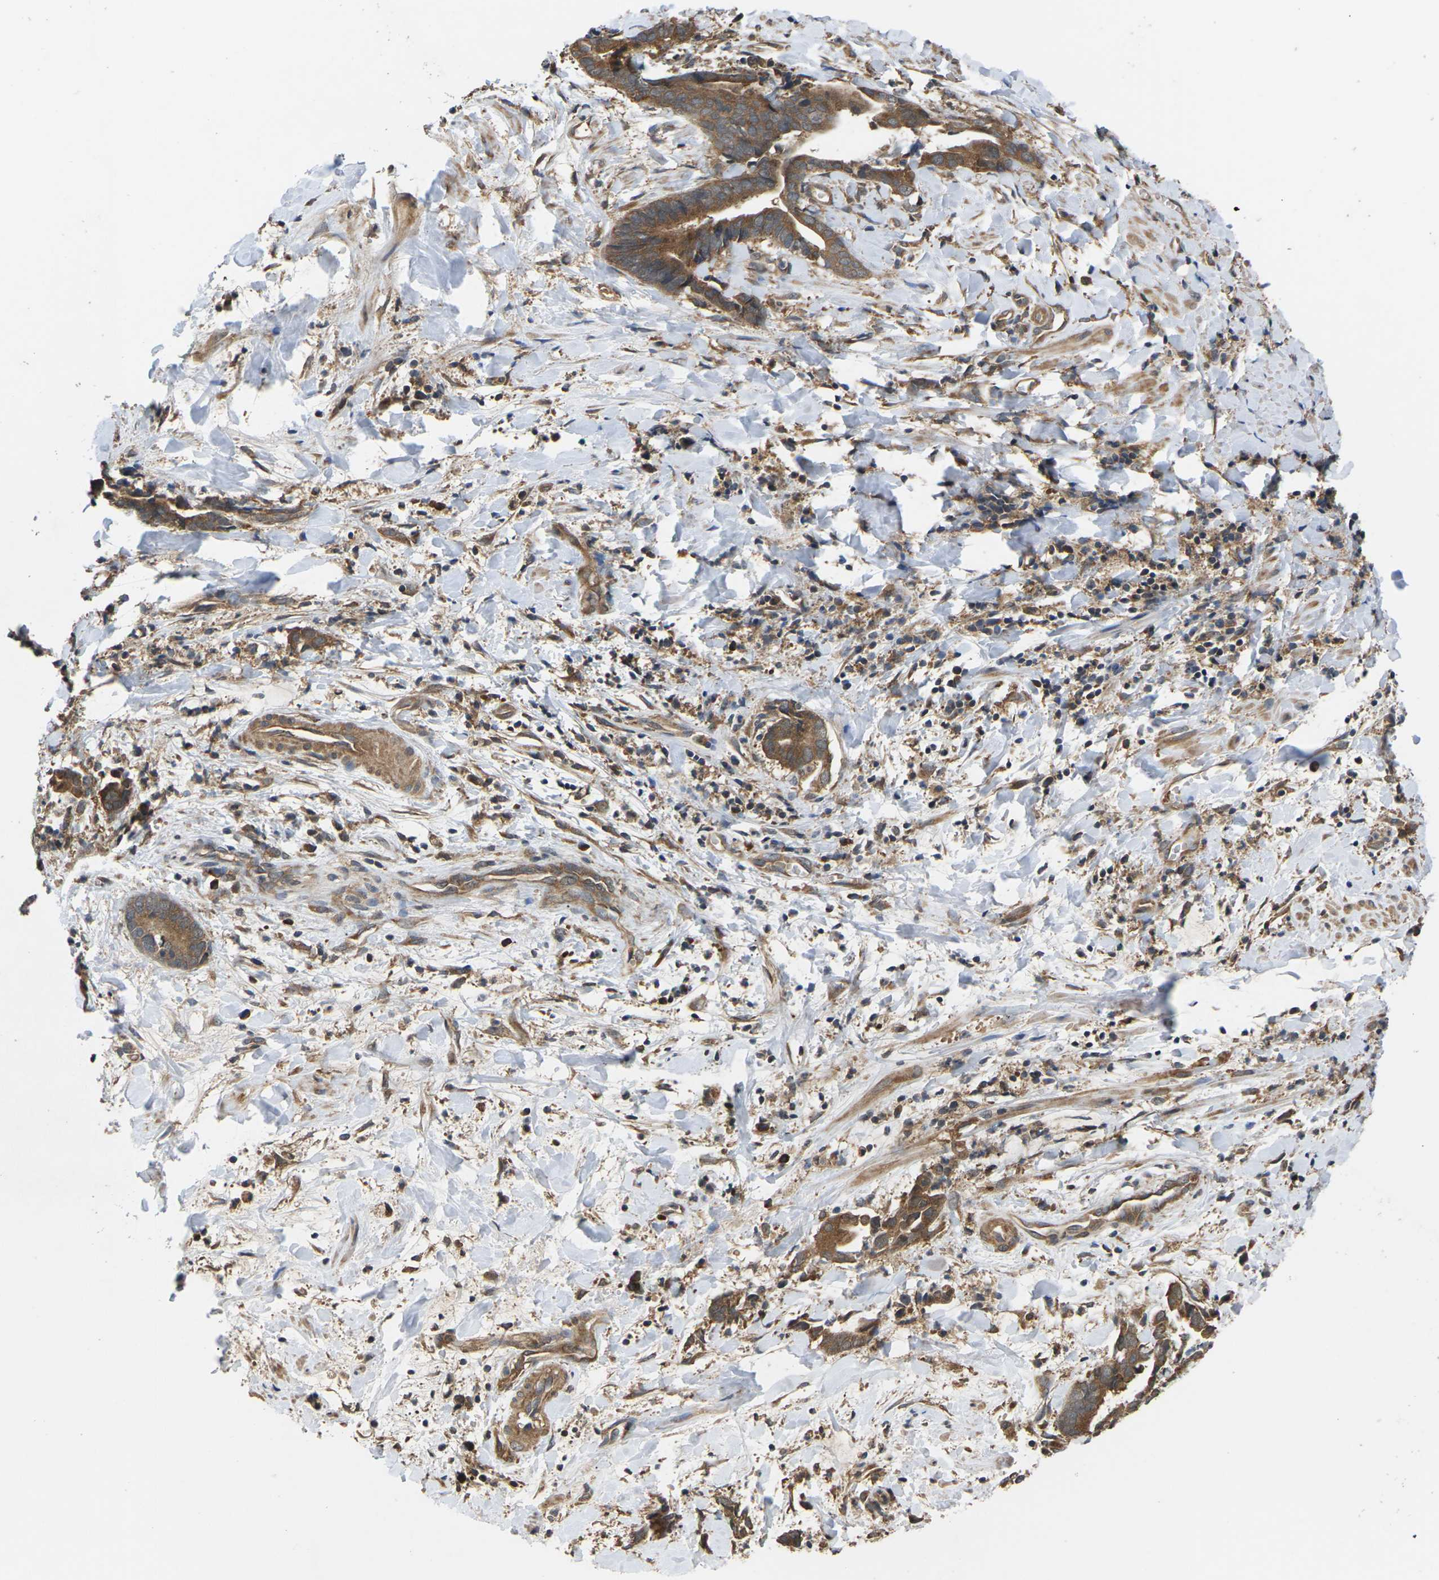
{"staining": {"intensity": "moderate", "quantity": ">75%", "location": "cytoplasmic/membranous"}, "tissue": "cervical cancer", "cell_type": "Tumor cells", "image_type": "cancer", "snomed": [{"axis": "morphology", "description": "Adenocarcinoma, NOS"}, {"axis": "topography", "description": "Cervix"}], "caption": "A high-resolution histopathology image shows immunohistochemistry (IHC) staining of cervical cancer (adenocarcinoma), which reveals moderate cytoplasmic/membranous positivity in approximately >75% of tumor cells. The staining was performed using DAB (3,3'-diaminobenzidine) to visualize the protein expression in brown, while the nuclei were stained in blue with hematoxylin (Magnification: 20x).", "gene": "NRAS", "patient": {"sex": "female", "age": 44}}